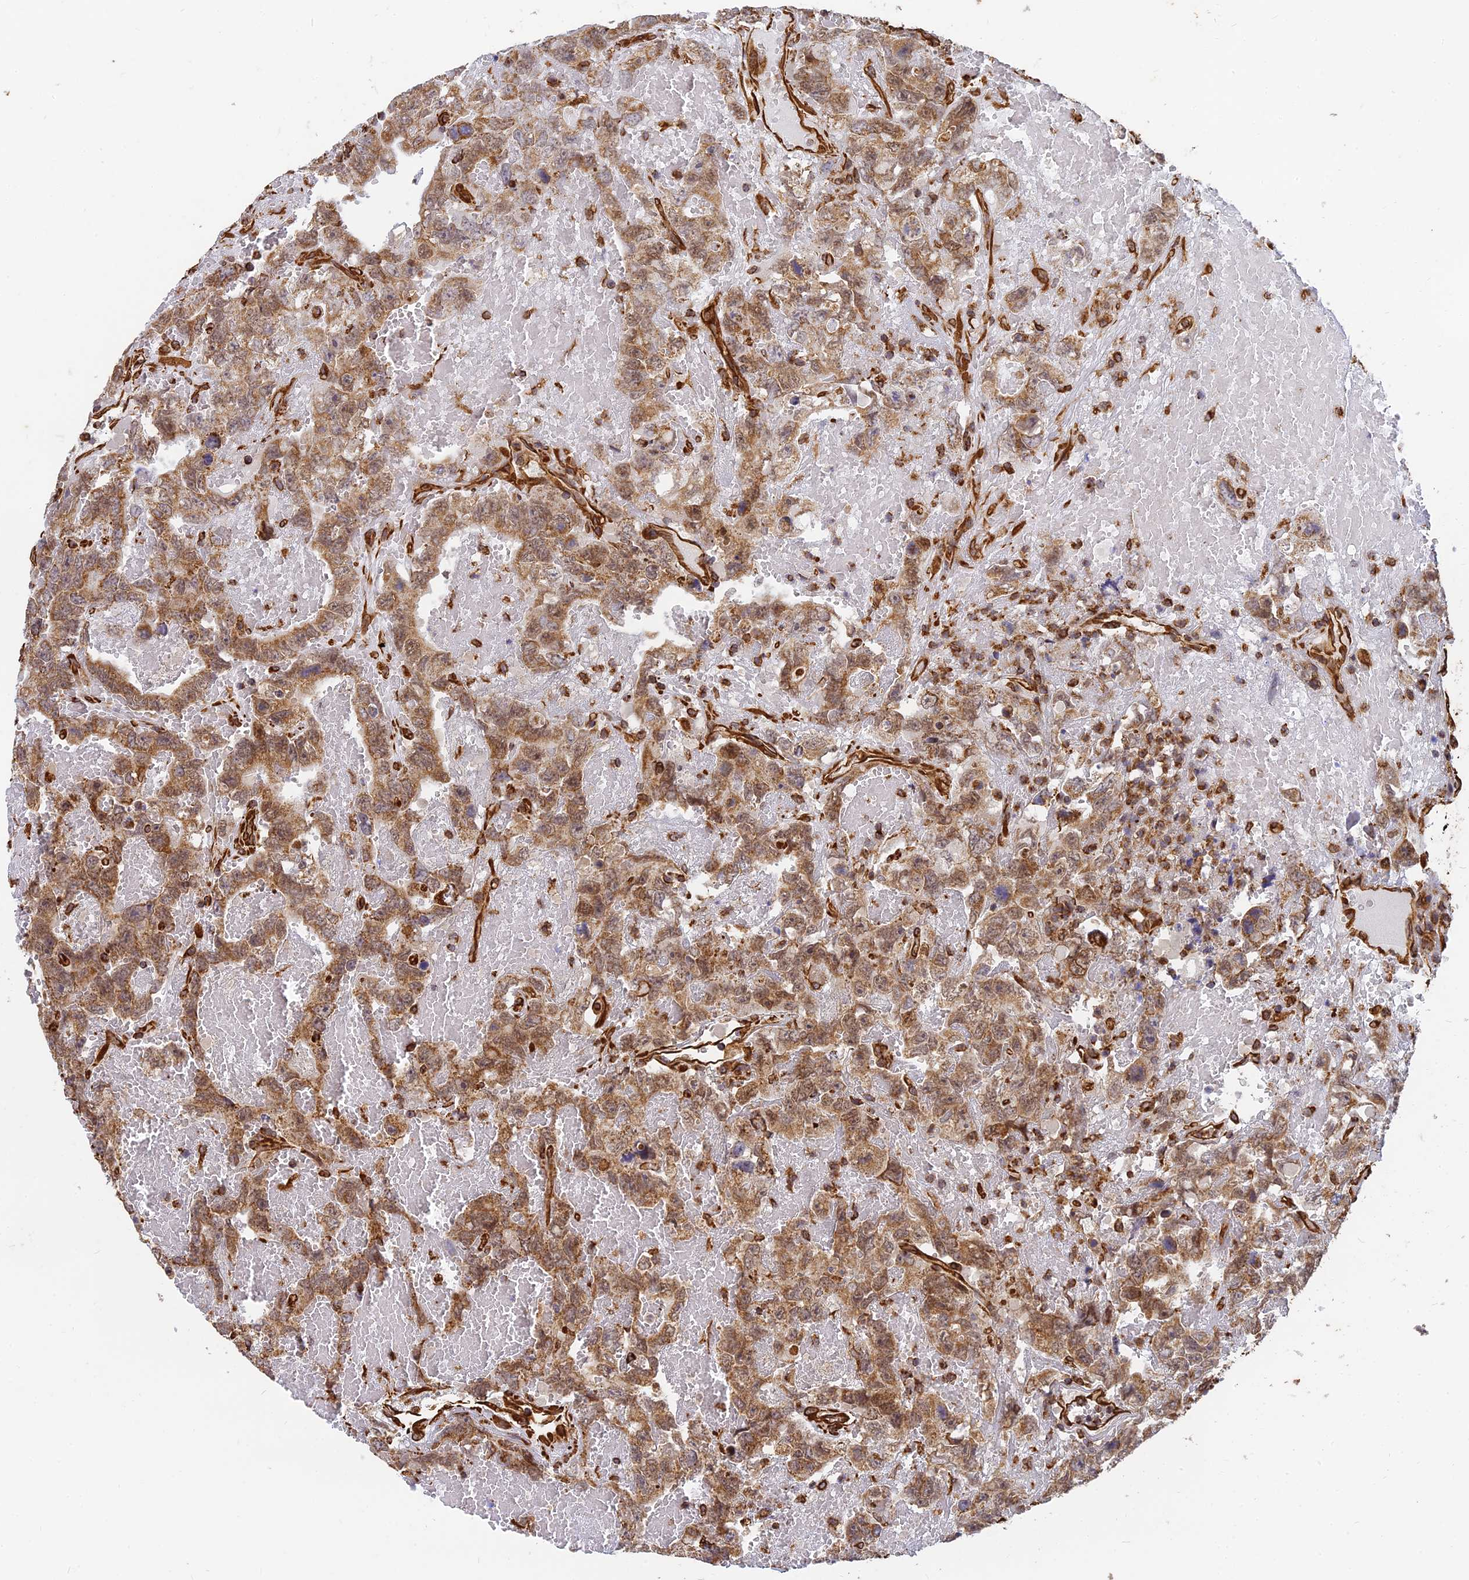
{"staining": {"intensity": "moderate", "quantity": ">75%", "location": "cytoplasmic/membranous,nuclear"}, "tissue": "testis cancer", "cell_type": "Tumor cells", "image_type": "cancer", "snomed": [{"axis": "morphology", "description": "Carcinoma, Embryonal, NOS"}, {"axis": "topography", "description": "Testis"}], "caption": "Immunohistochemistry (IHC) micrograph of neoplastic tissue: human testis embryonal carcinoma stained using immunohistochemistry (IHC) shows medium levels of moderate protein expression localized specifically in the cytoplasmic/membranous and nuclear of tumor cells, appearing as a cytoplasmic/membranous and nuclear brown color.", "gene": "DSTYK", "patient": {"sex": "male", "age": 45}}